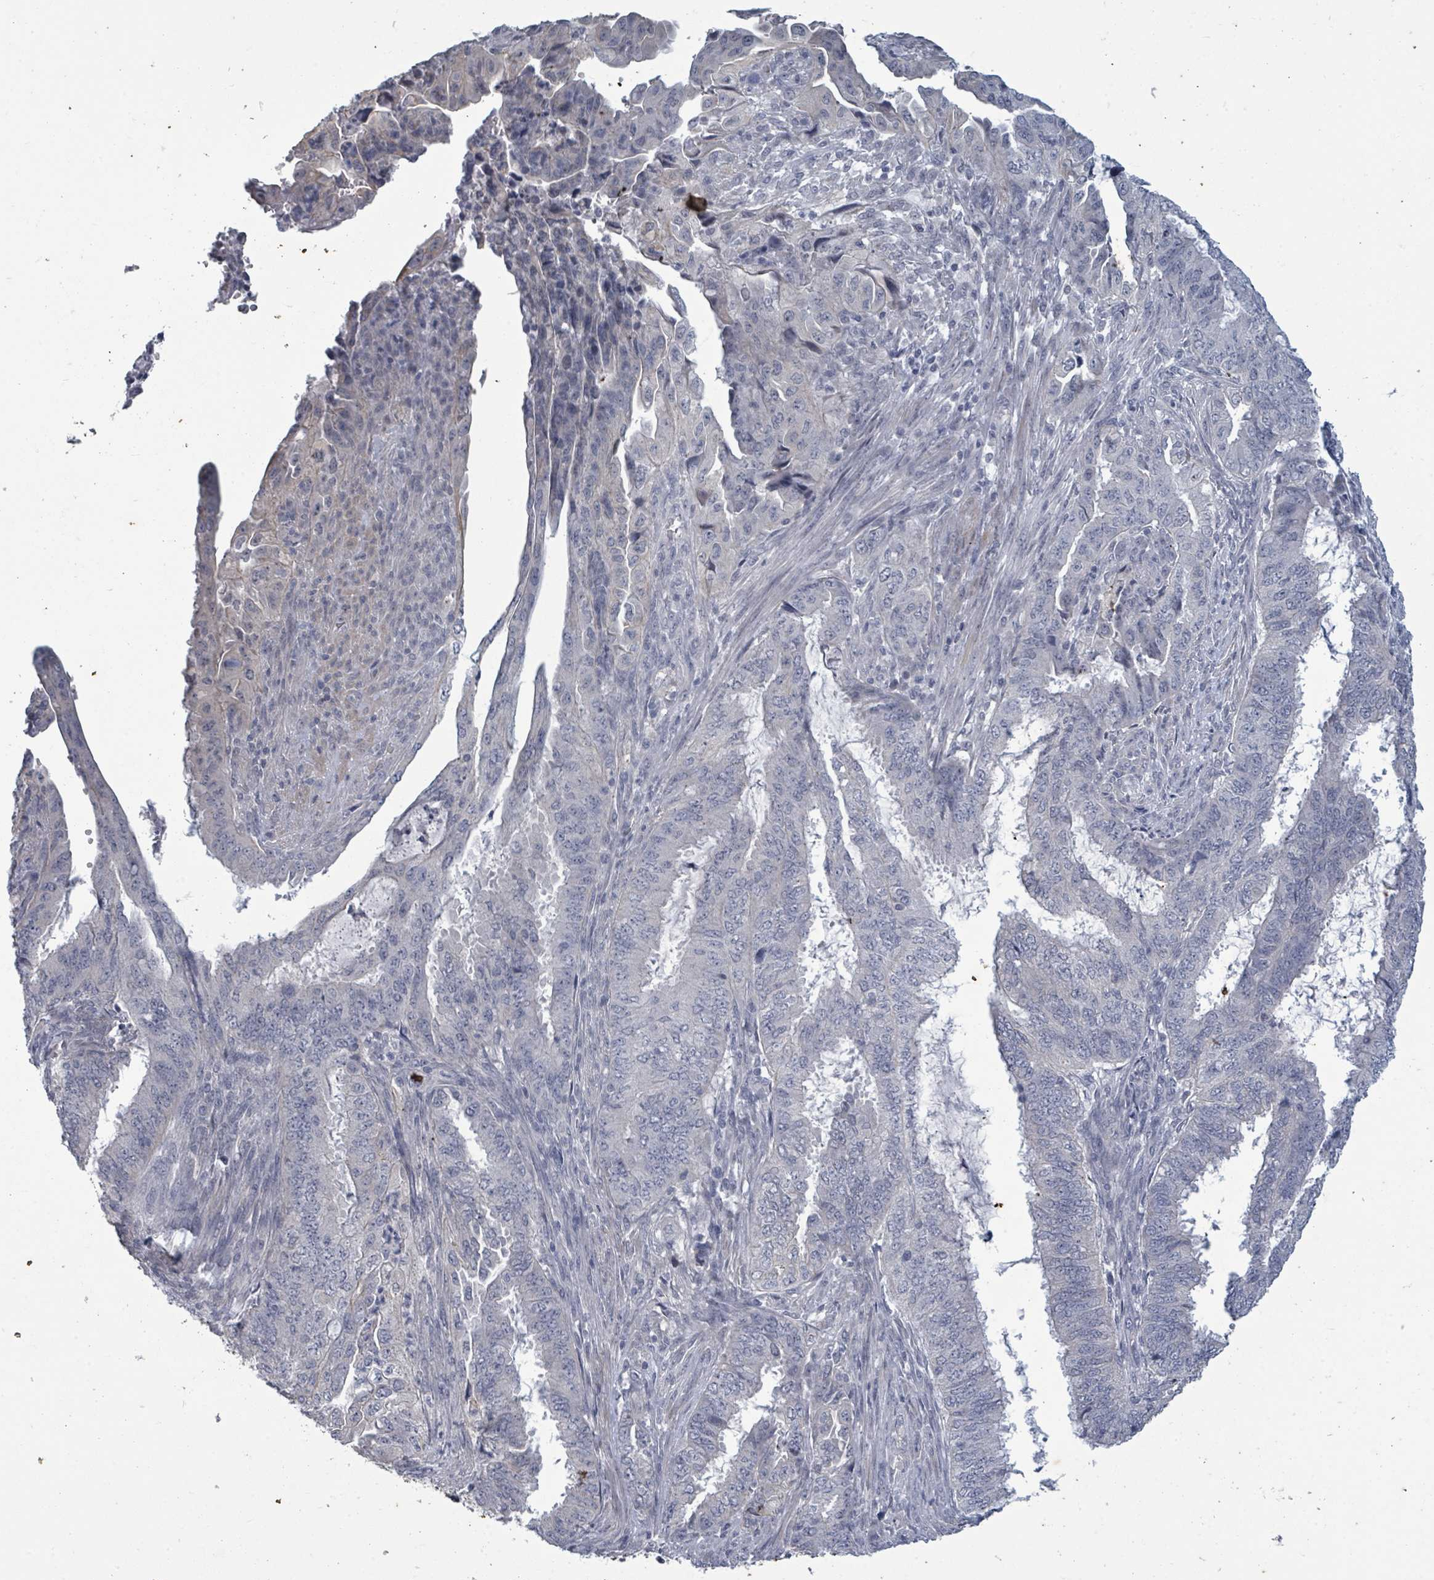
{"staining": {"intensity": "negative", "quantity": "none", "location": "none"}, "tissue": "endometrial cancer", "cell_type": "Tumor cells", "image_type": "cancer", "snomed": [{"axis": "morphology", "description": "Adenocarcinoma, NOS"}, {"axis": "topography", "description": "Endometrium"}], "caption": "Human endometrial adenocarcinoma stained for a protein using IHC displays no staining in tumor cells.", "gene": "ASB12", "patient": {"sex": "female", "age": 51}}